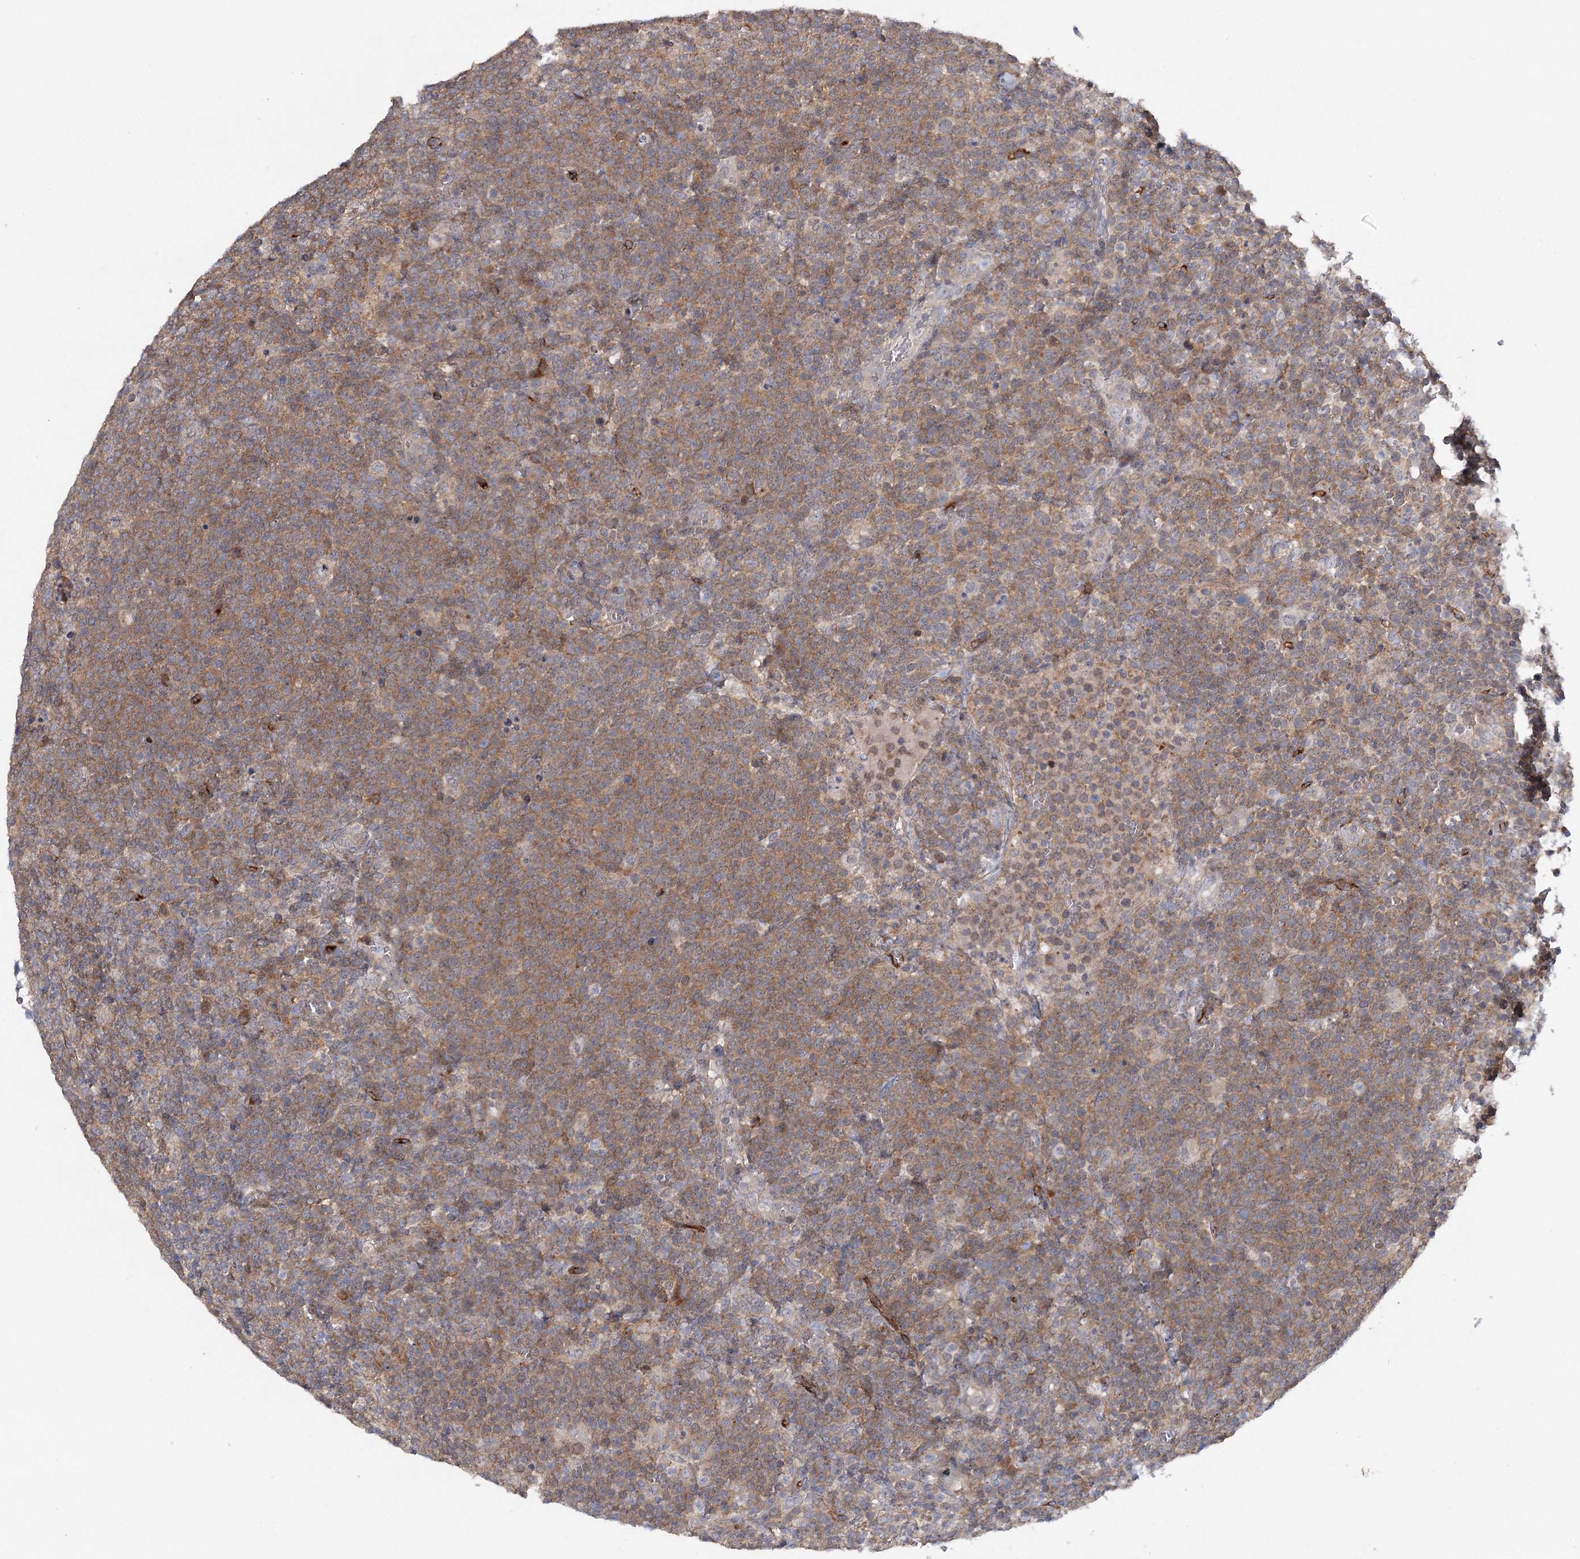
{"staining": {"intensity": "moderate", "quantity": ">75%", "location": "cytoplasmic/membranous"}, "tissue": "lymphoma", "cell_type": "Tumor cells", "image_type": "cancer", "snomed": [{"axis": "morphology", "description": "Malignant lymphoma, non-Hodgkin's type, High grade"}, {"axis": "topography", "description": "Lymph node"}], "caption": "Protein expression analysis of high-grade malignant lymphoma, non-Hodgkin's type reveals moderate cytoplasmic/membranous expression in about >75% of tumor cells.", "gene": "MAP3K13", "patient": {"sex": "male", "age": 61}}